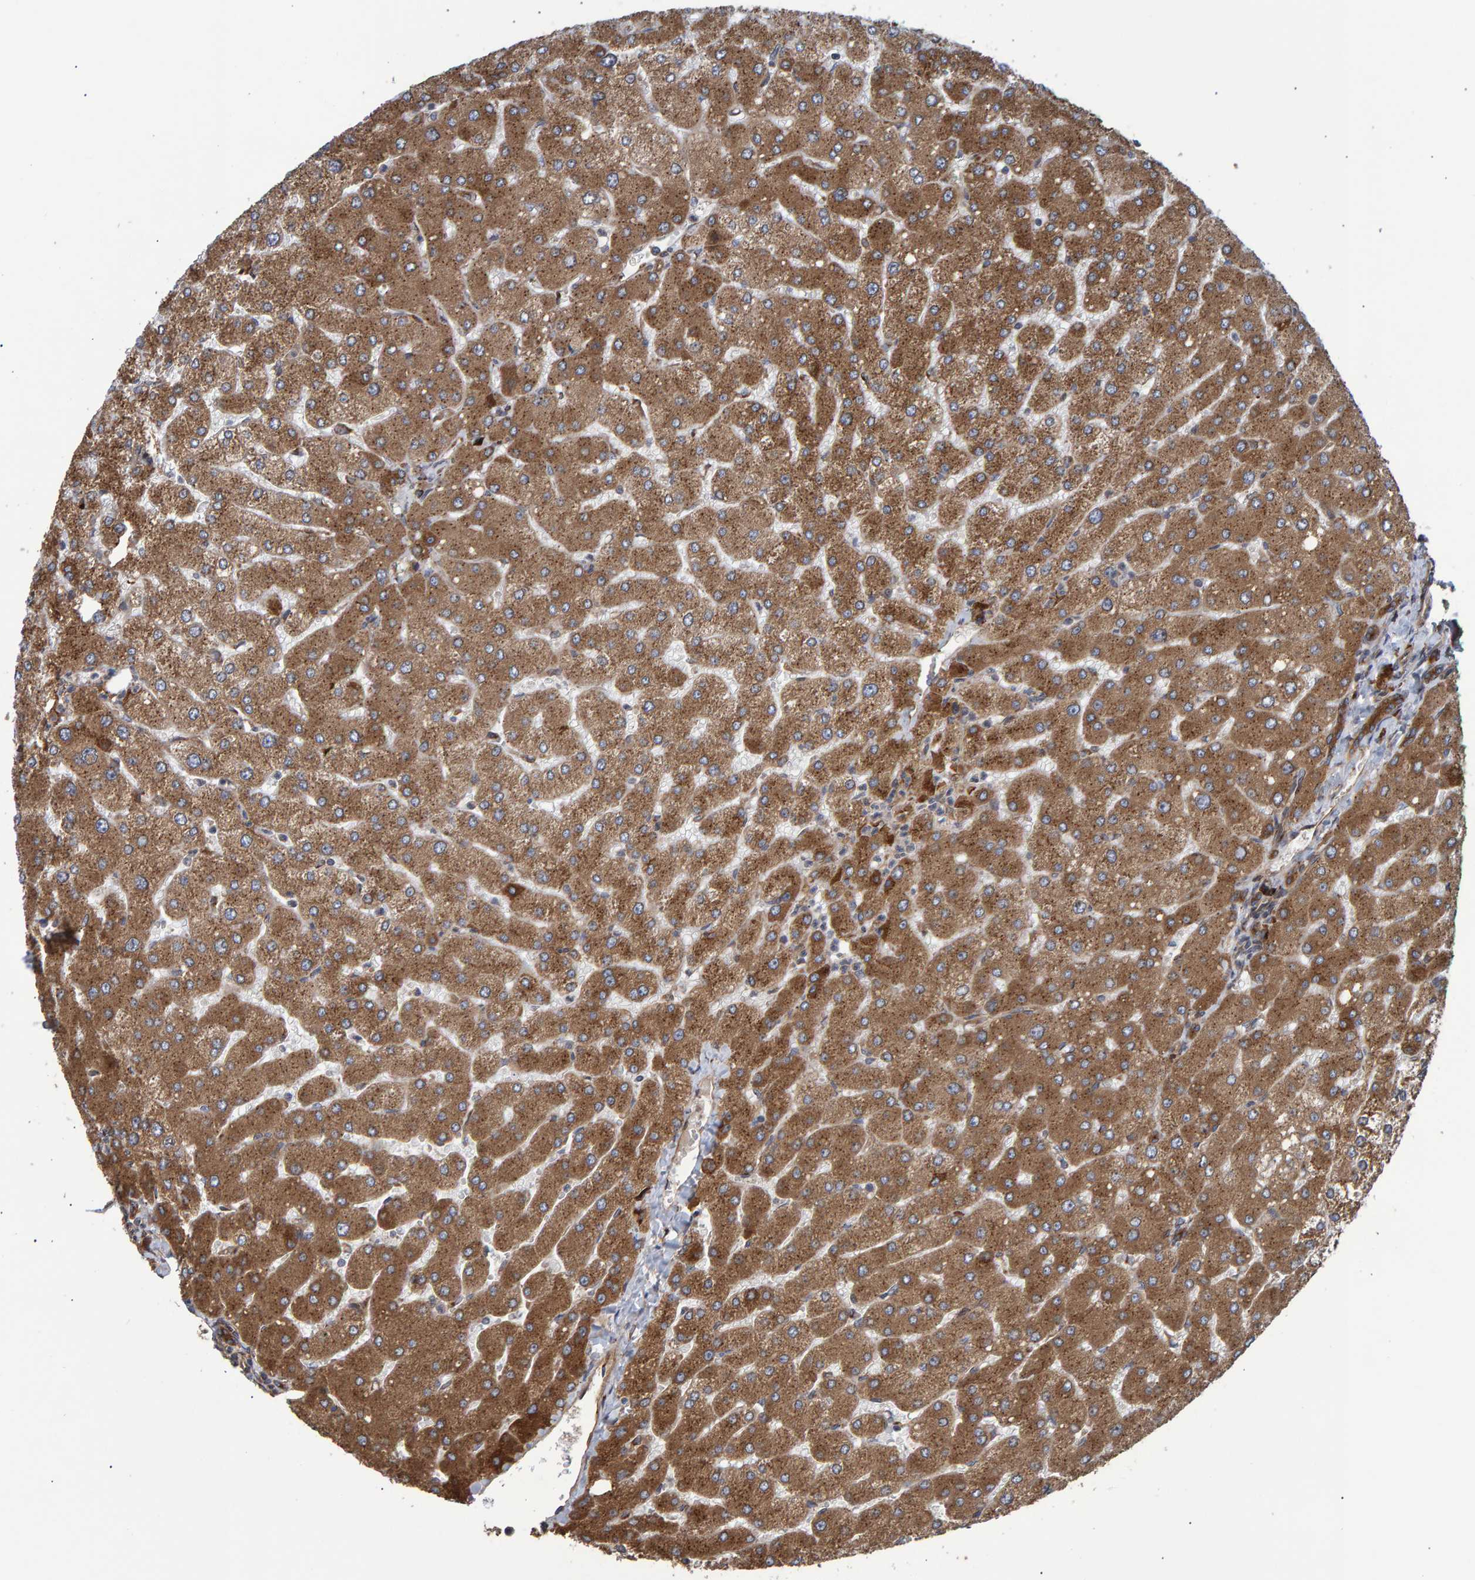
{"staining": {"intensity": "moderate", "quantity": ">75%", "location": "cytoplasmic/membranous"}, "tissue": "liver", "cell_type": "Cholangiocytes", "image_type": "normal", "snomed": [{"axis": "morphology", "description": "Normal tissue, NOS"}, {"axis": "topography", "description": "Liver"}], "caption": "A brown stain shows moderate cytoplasmic/membranous expression of a protein in cholangiocytes of benign liver.", "gene": "FAM117A", "patient": {"sex": "male", "age": 55}}